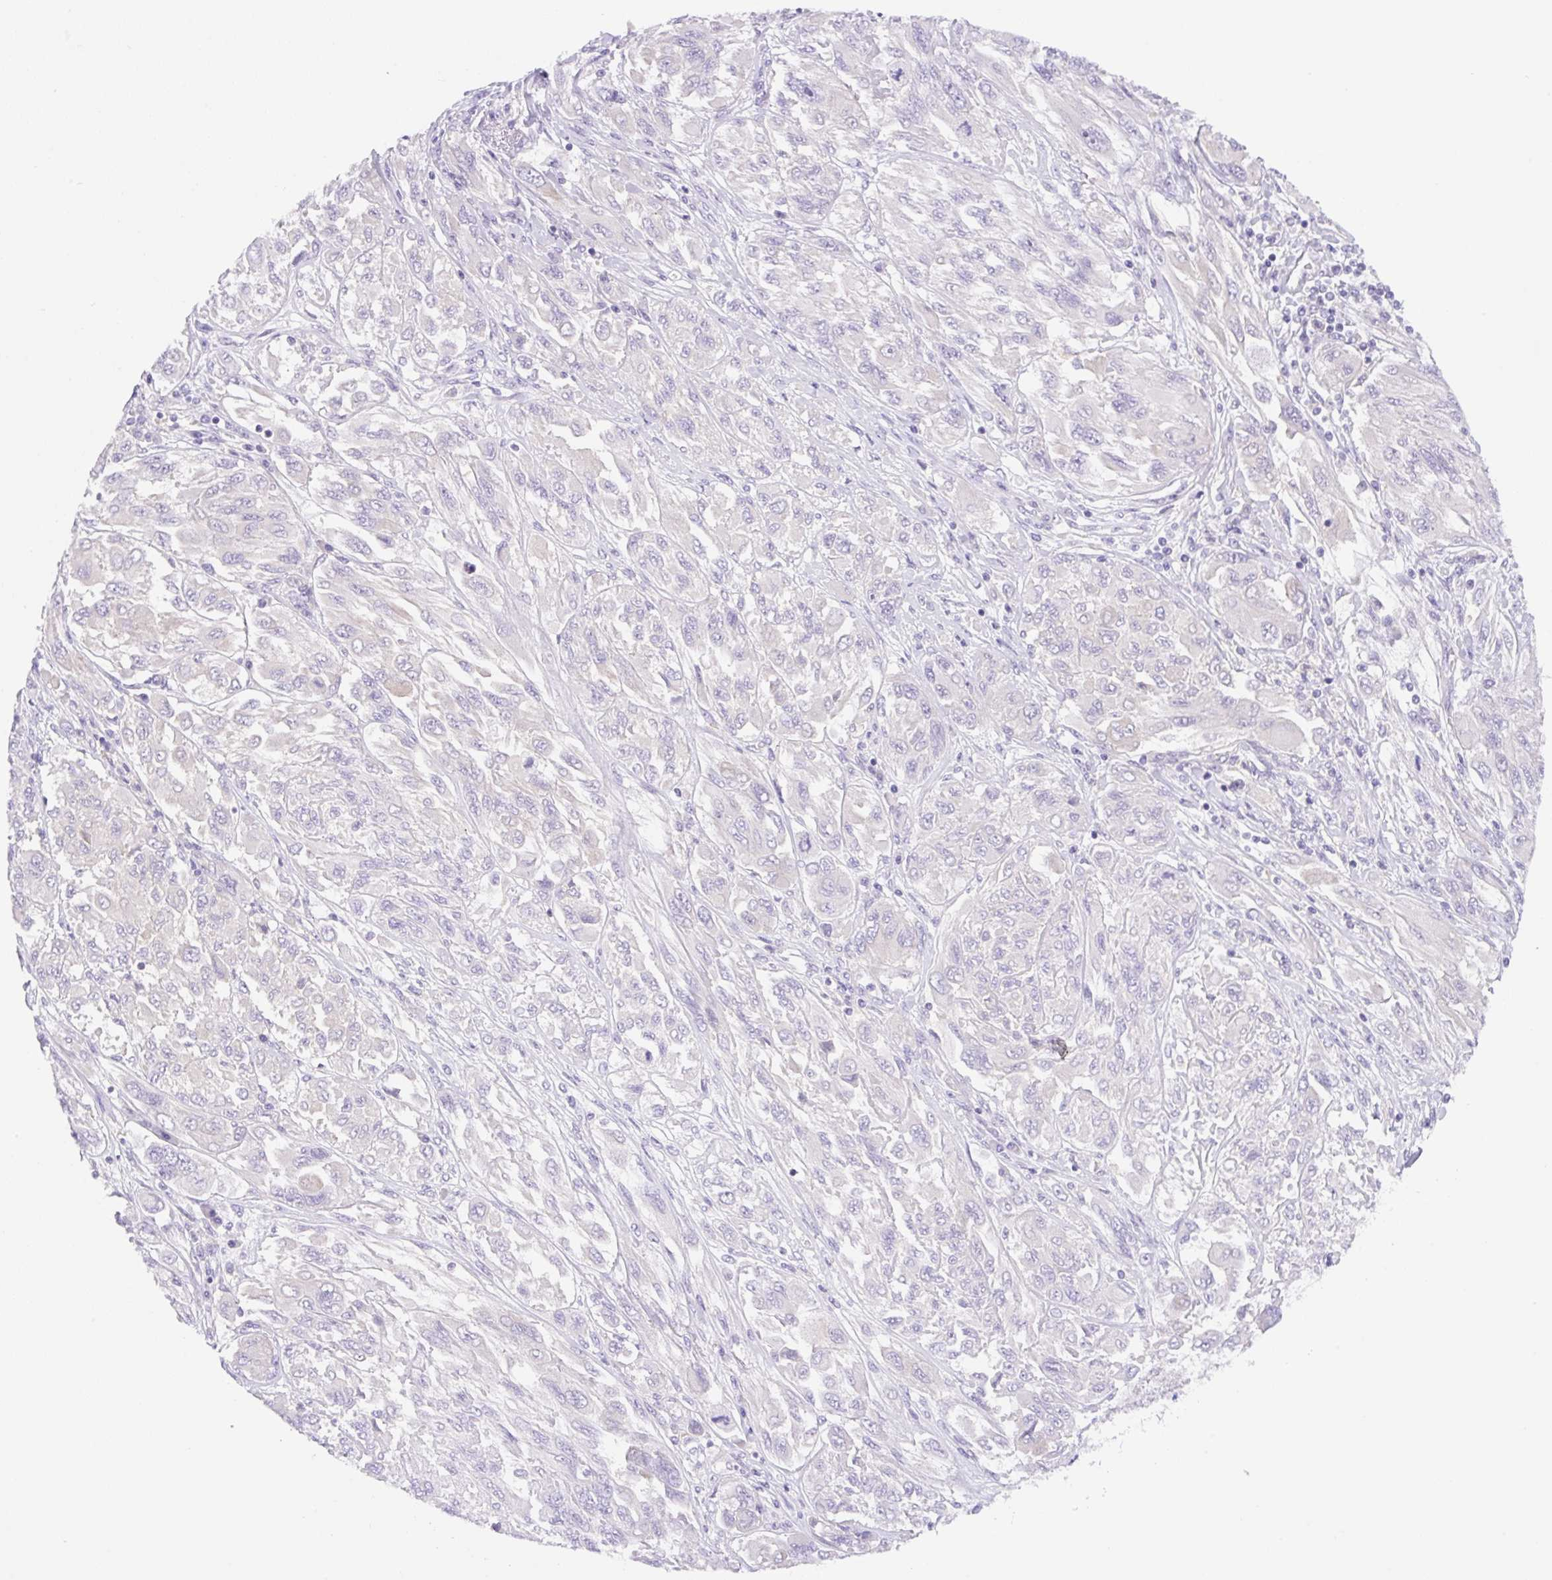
{"staining": {"intensity": "negative", "quantity": "none", "location": "none"}, "tissue": "melanoma", "cell_type": "Tumor cells", "image_type": "cancer", "snomed": [{"axis": "morphology", "description": "Malignant melanoma, NOS"}, {"axis": "topography", "description": "Skin"}], "caption": "An IHC image of malignant melanoma is shown. There is no staining in tumor cells of malignant melanoma.", "gene": "CAMK2B", "patient": {"sex": "female", "age": 91}}